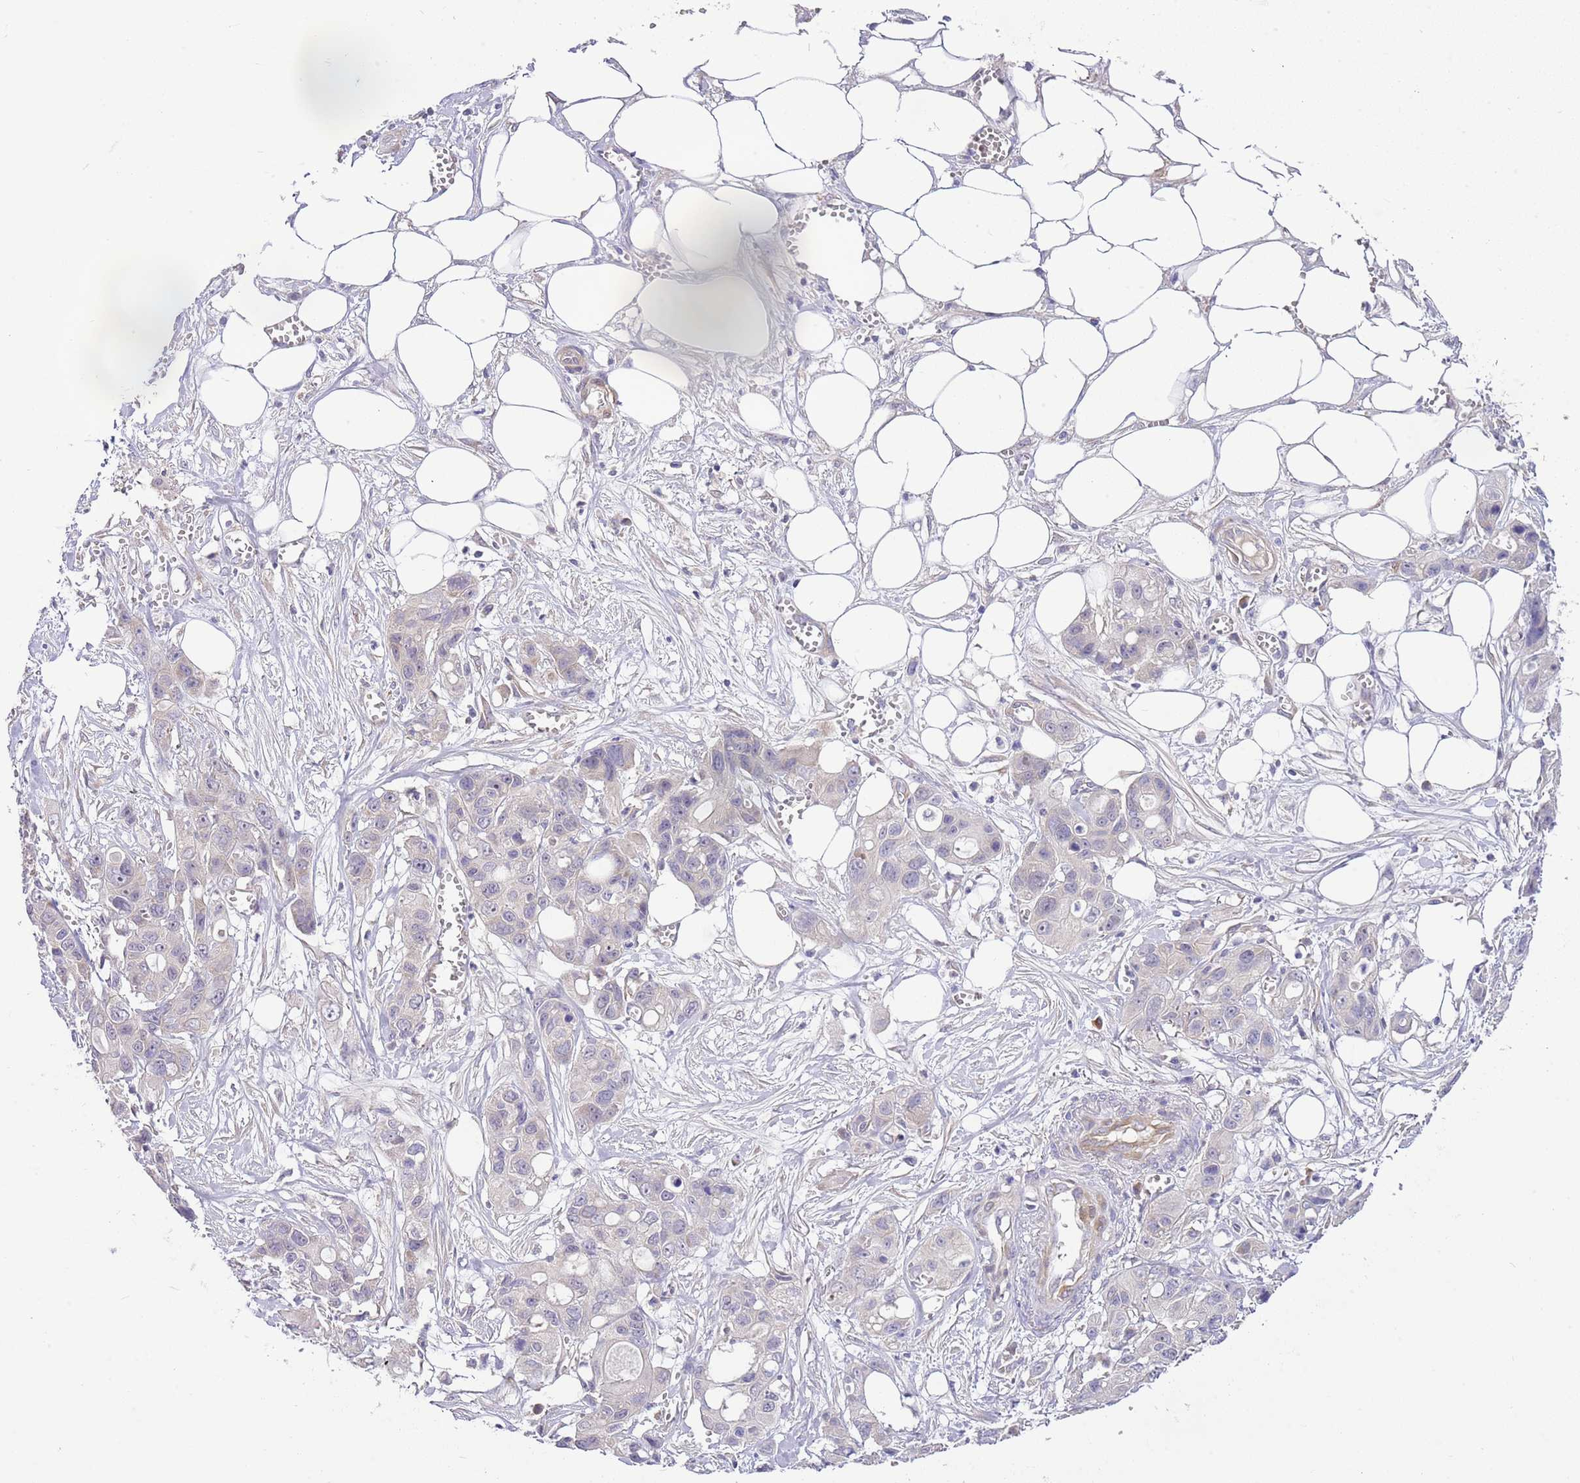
{"staining": {"intensity": "negative", "quantity": "none", "location": "none"}, "tissue": "ovarian cancer", "cell_type": "Tumor cells", "image_type": "cancer", "snomed": [{"axis": "morphology", "description": "Cystadenocarcinoma, mucinous, NOS"}, {"axis": "topography", "description": "Ovary"}], "caption": "Immunohistochemistry (IHC) of human ovarian cancer exhibits no positivity in tumor cells.", "gene": "RFK", "patient": {"sex": "female", "age": 70}}